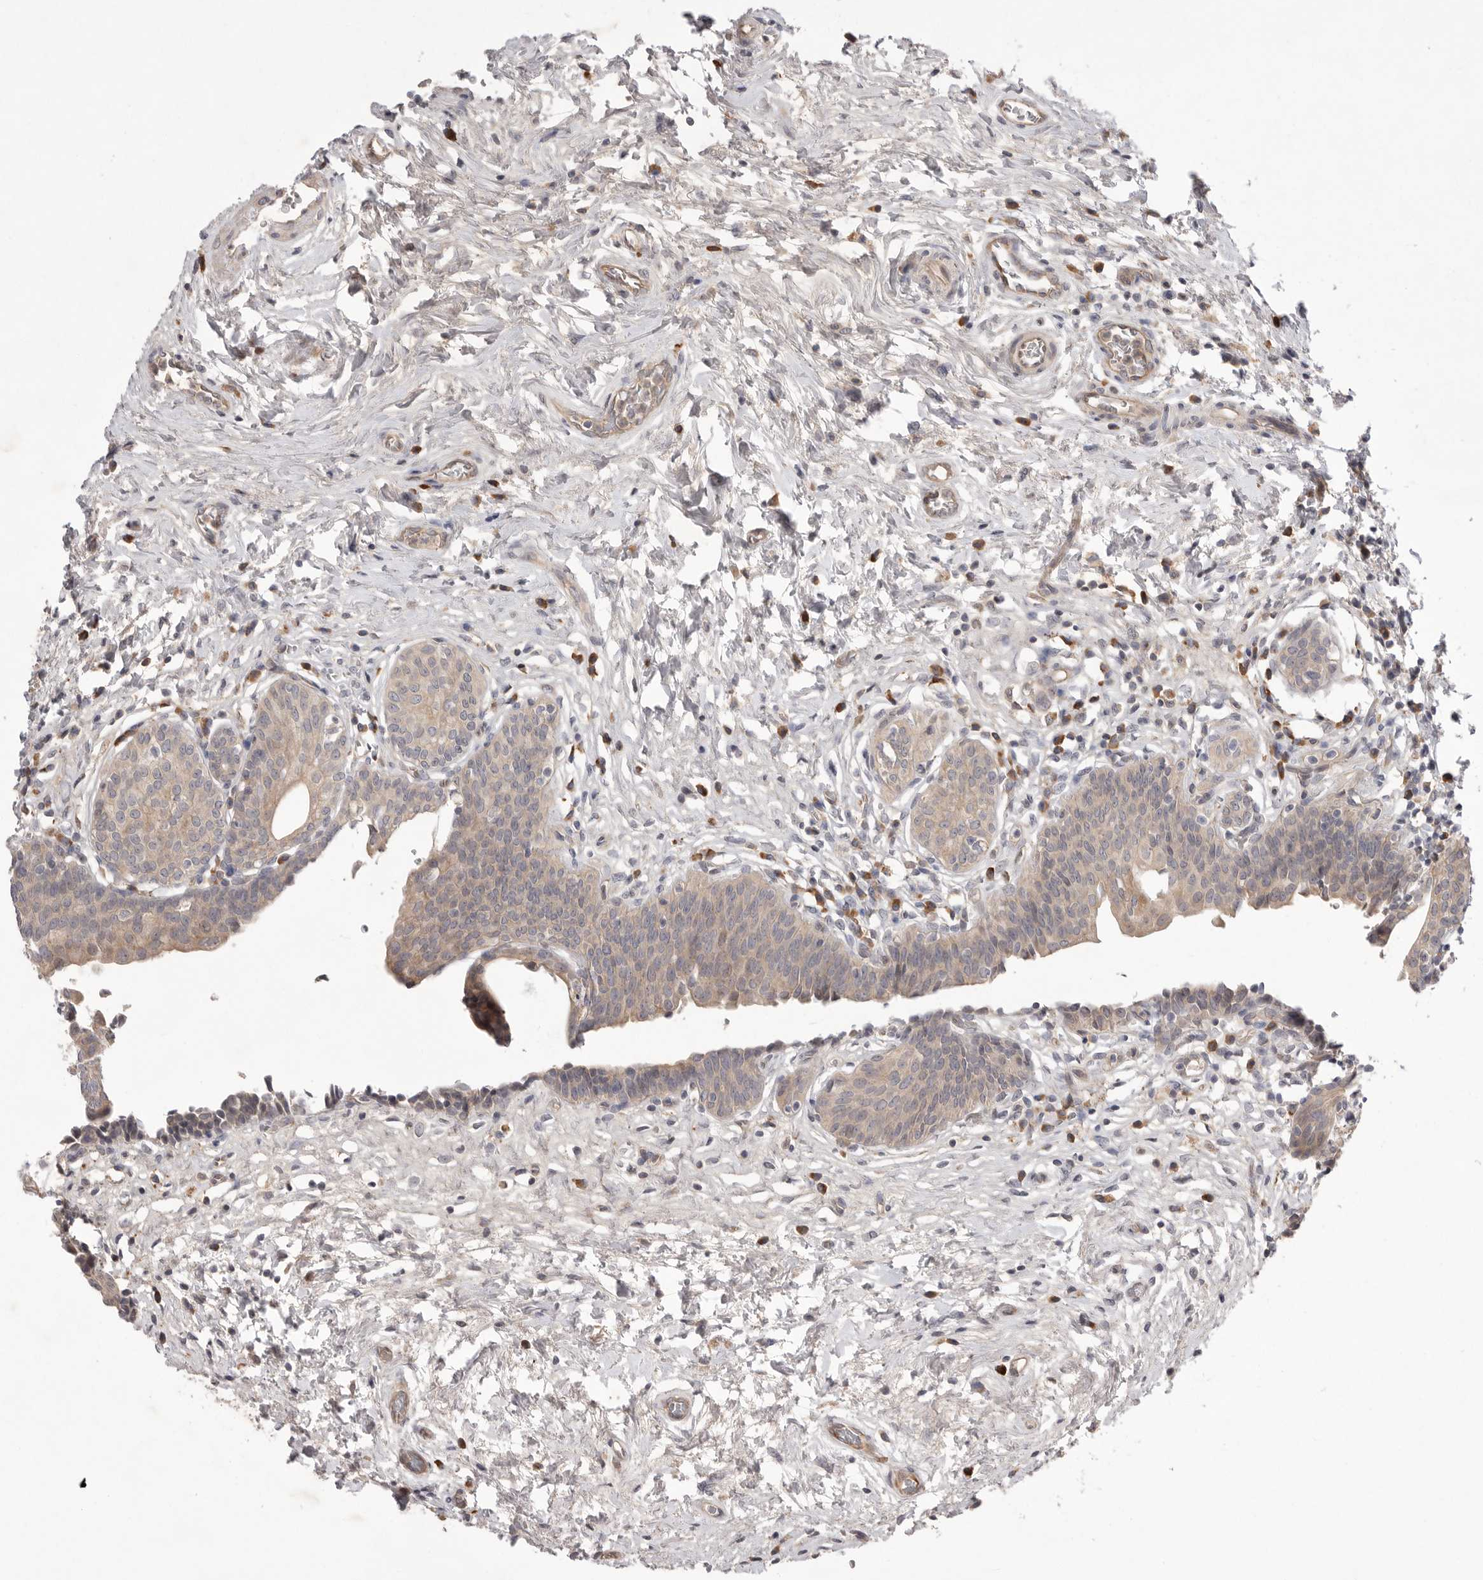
{"staining": {"intensity": "weak", "quantity": "<25%", "location": "cytoplasmic/membranous"}, "tissue": "urinary bladder", "cell_type": "Urothelial cells", "image_type": "normal", "snomed": [{"axis": "morphology", "description": "Normal tissue, NOS"}, {"axis": "topography", "description": "Urinary bladder"}], "caption": "The histopathology image demonstrates no significant positivity in urothelial cells of urinary bladder.", "gene": "NRCAM", "patient": {"sex": "male", "age": 83}}